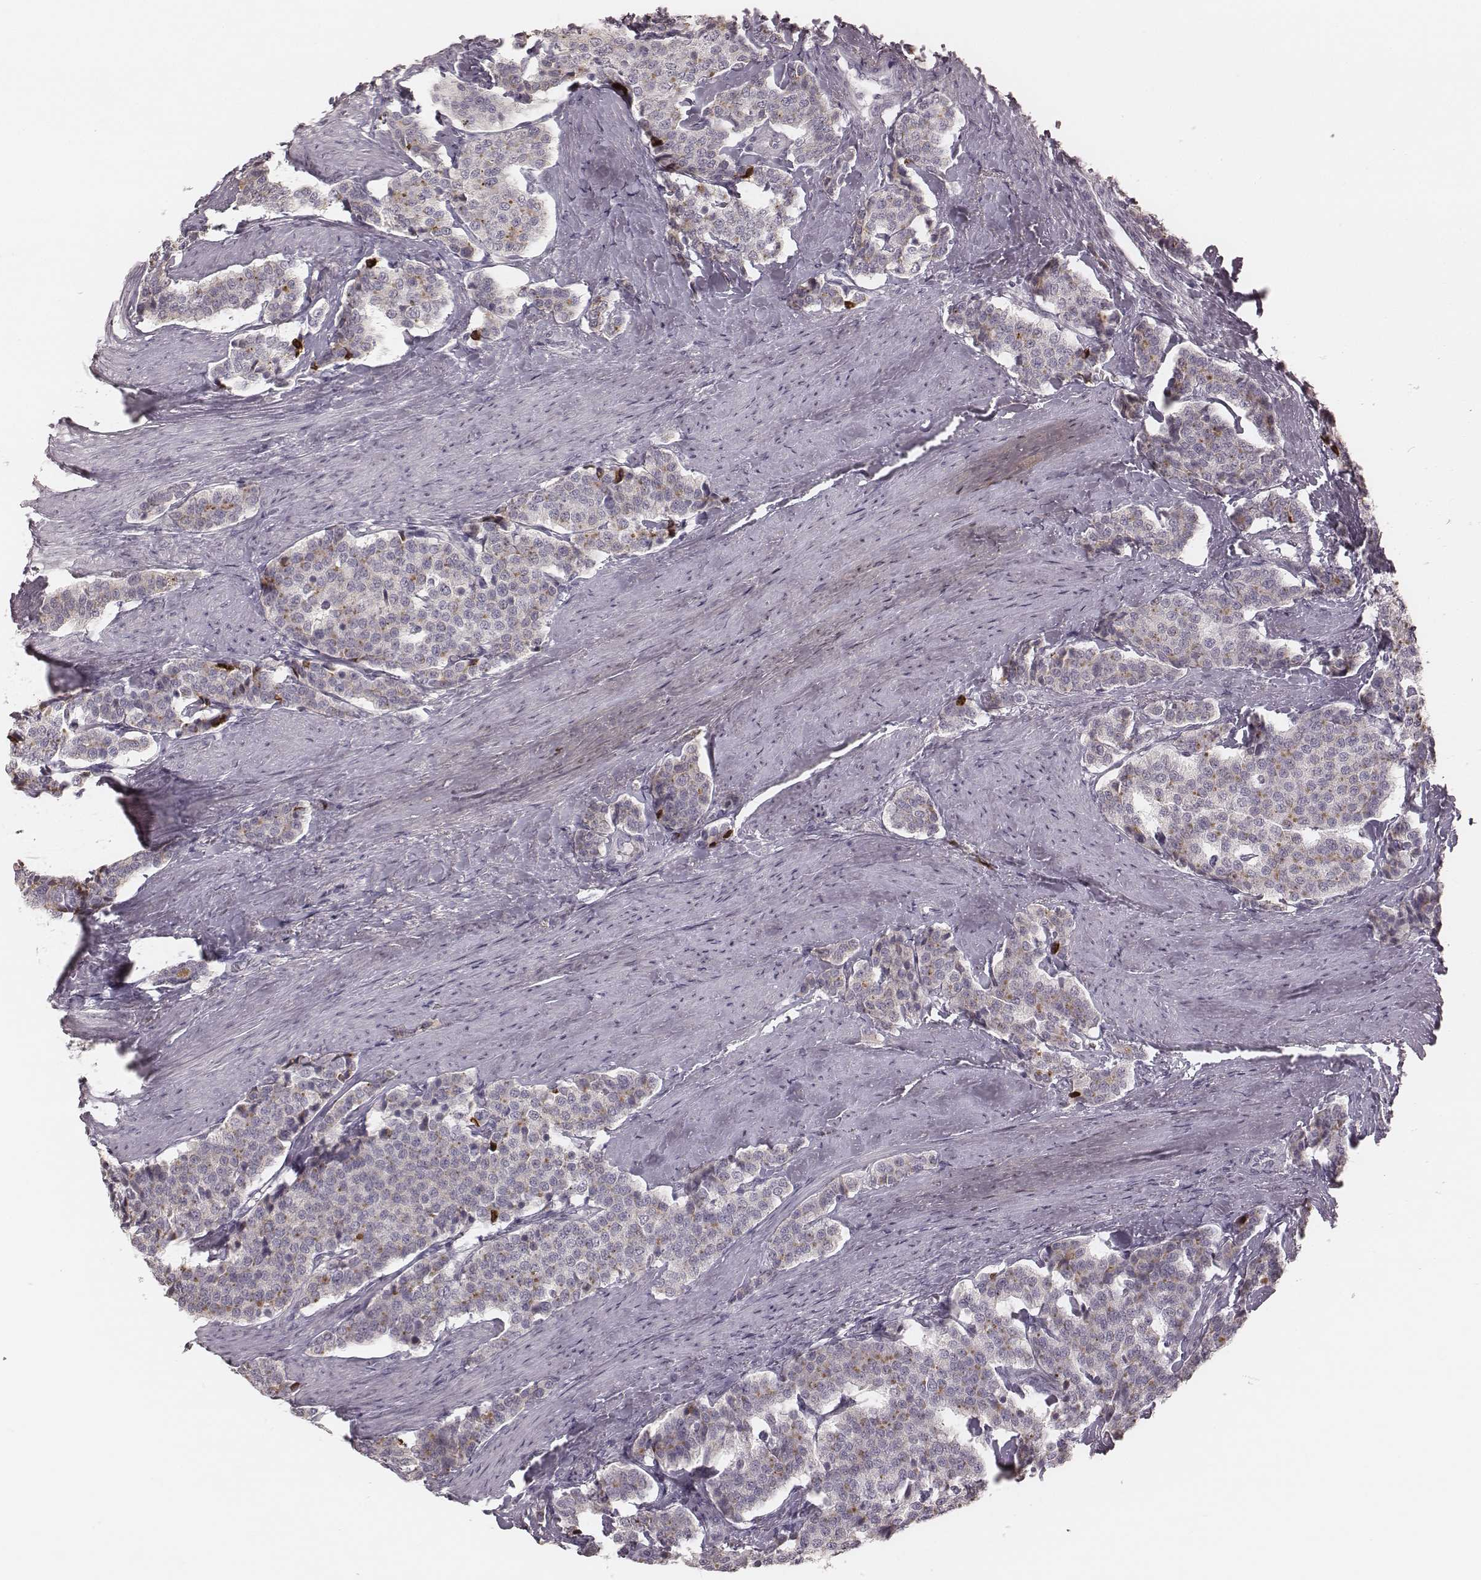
{"staining": {"intensity": "negative", "quantity": "none", "location": "none"}, "tissue": "carcinoid", "cell_type": "Tumor cells", "image_type": "cancer", "snomed": [{"axis": "morphology", "description": "Carcinoid, malignant, NOS"}, {"axis": "topography", "description": "Small intestine"}], "caption": "A histopathology image of human malignant carcinoid is negative for staining in tumor cells.", "gene": "SMIM24", "patient": {"sex": "female", "age": 58}}